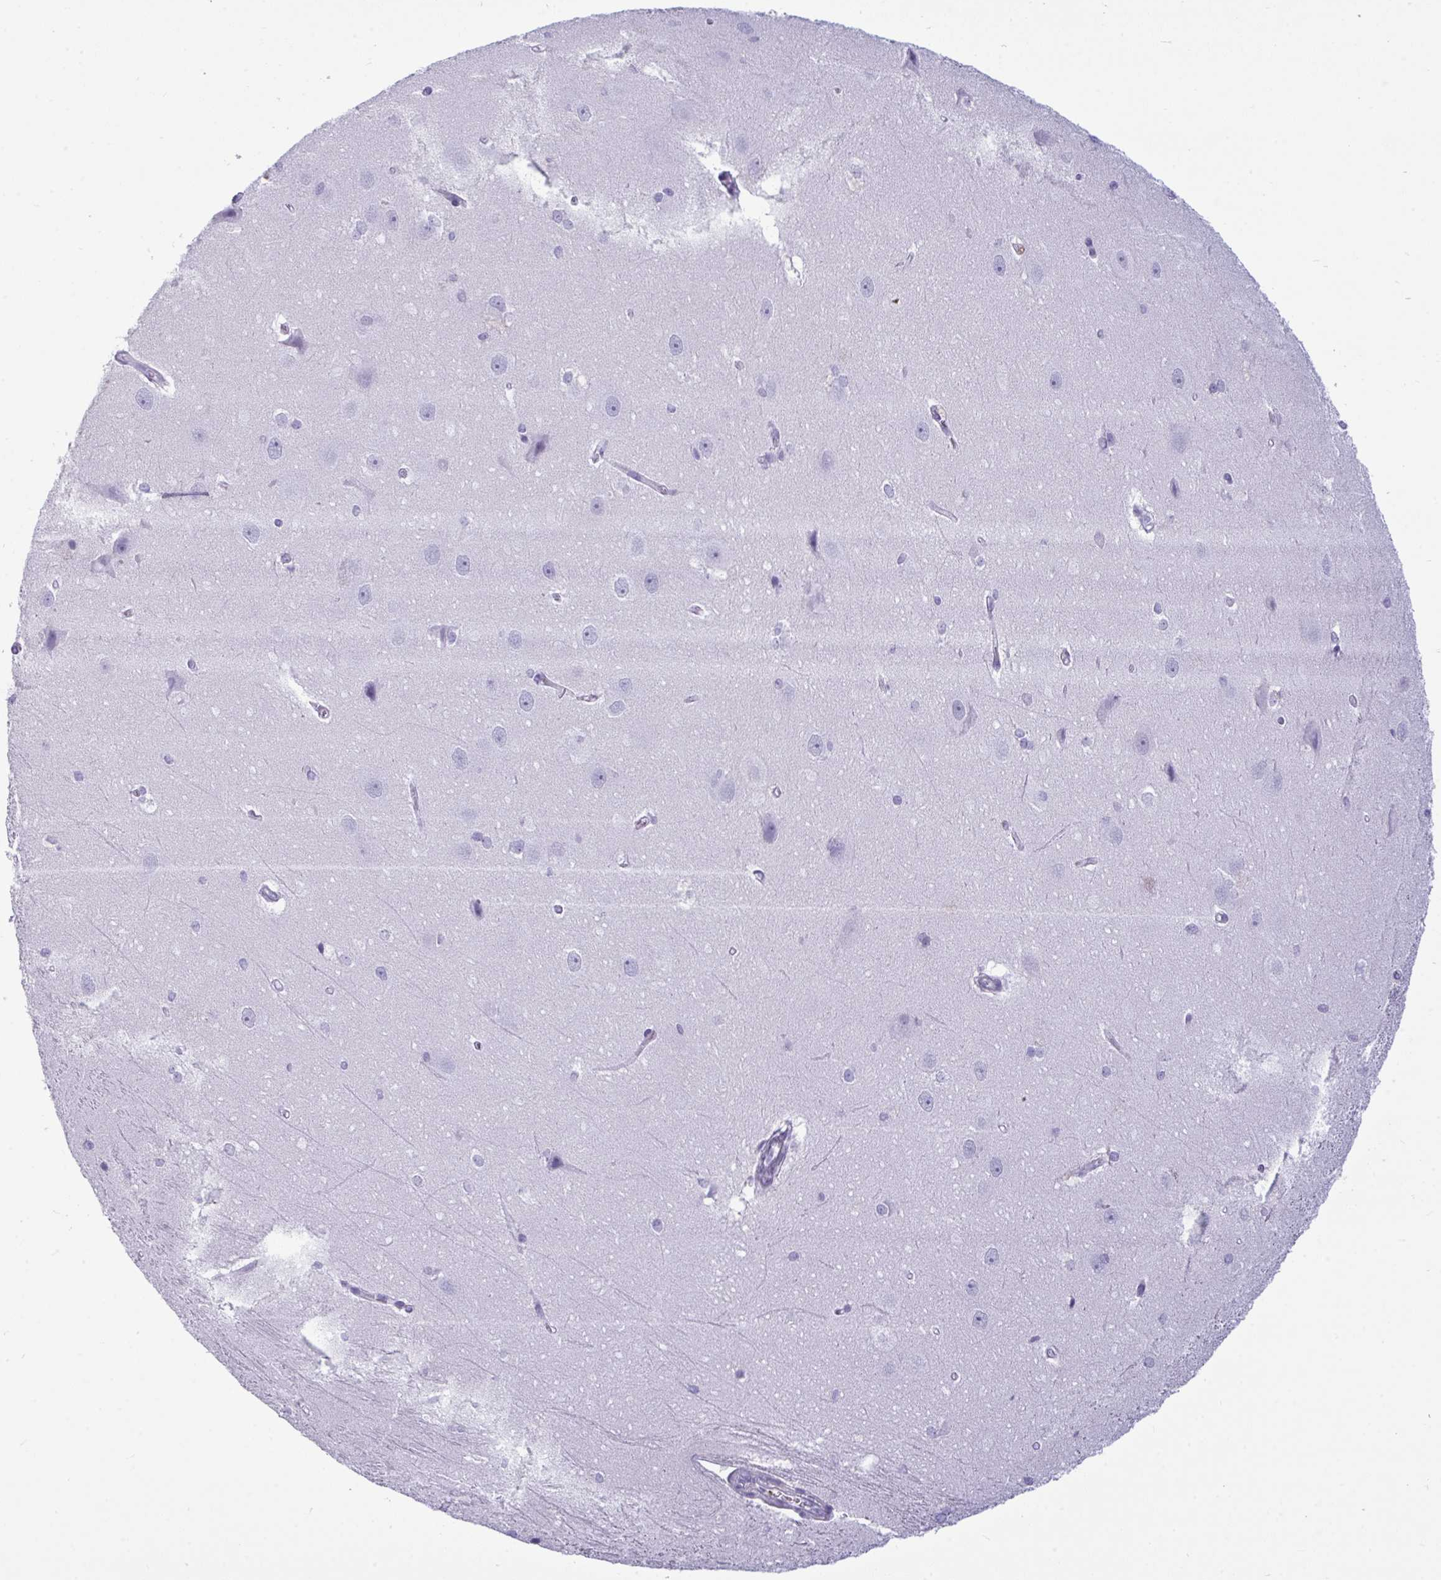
{"staining": {"intensity": "negative", "quantity": "none", "location": "none"}, "tissue": "hippocampus", "cell_type": "Glial cells", "image_type": "normal", "snomed": [{"axis": "morphology", "description": "Normal tissue, NOS"}, {"axis": "topography", "description": "Cerebral cortex"}, {"axis": "topography", "description": "Hippocampus"}], "caption": "Glial cells are negative for brown protein staining in unremarkable hippocampus.", "gene": "ARHGAP42", "patient": {"sex": "female", "age": 19}}